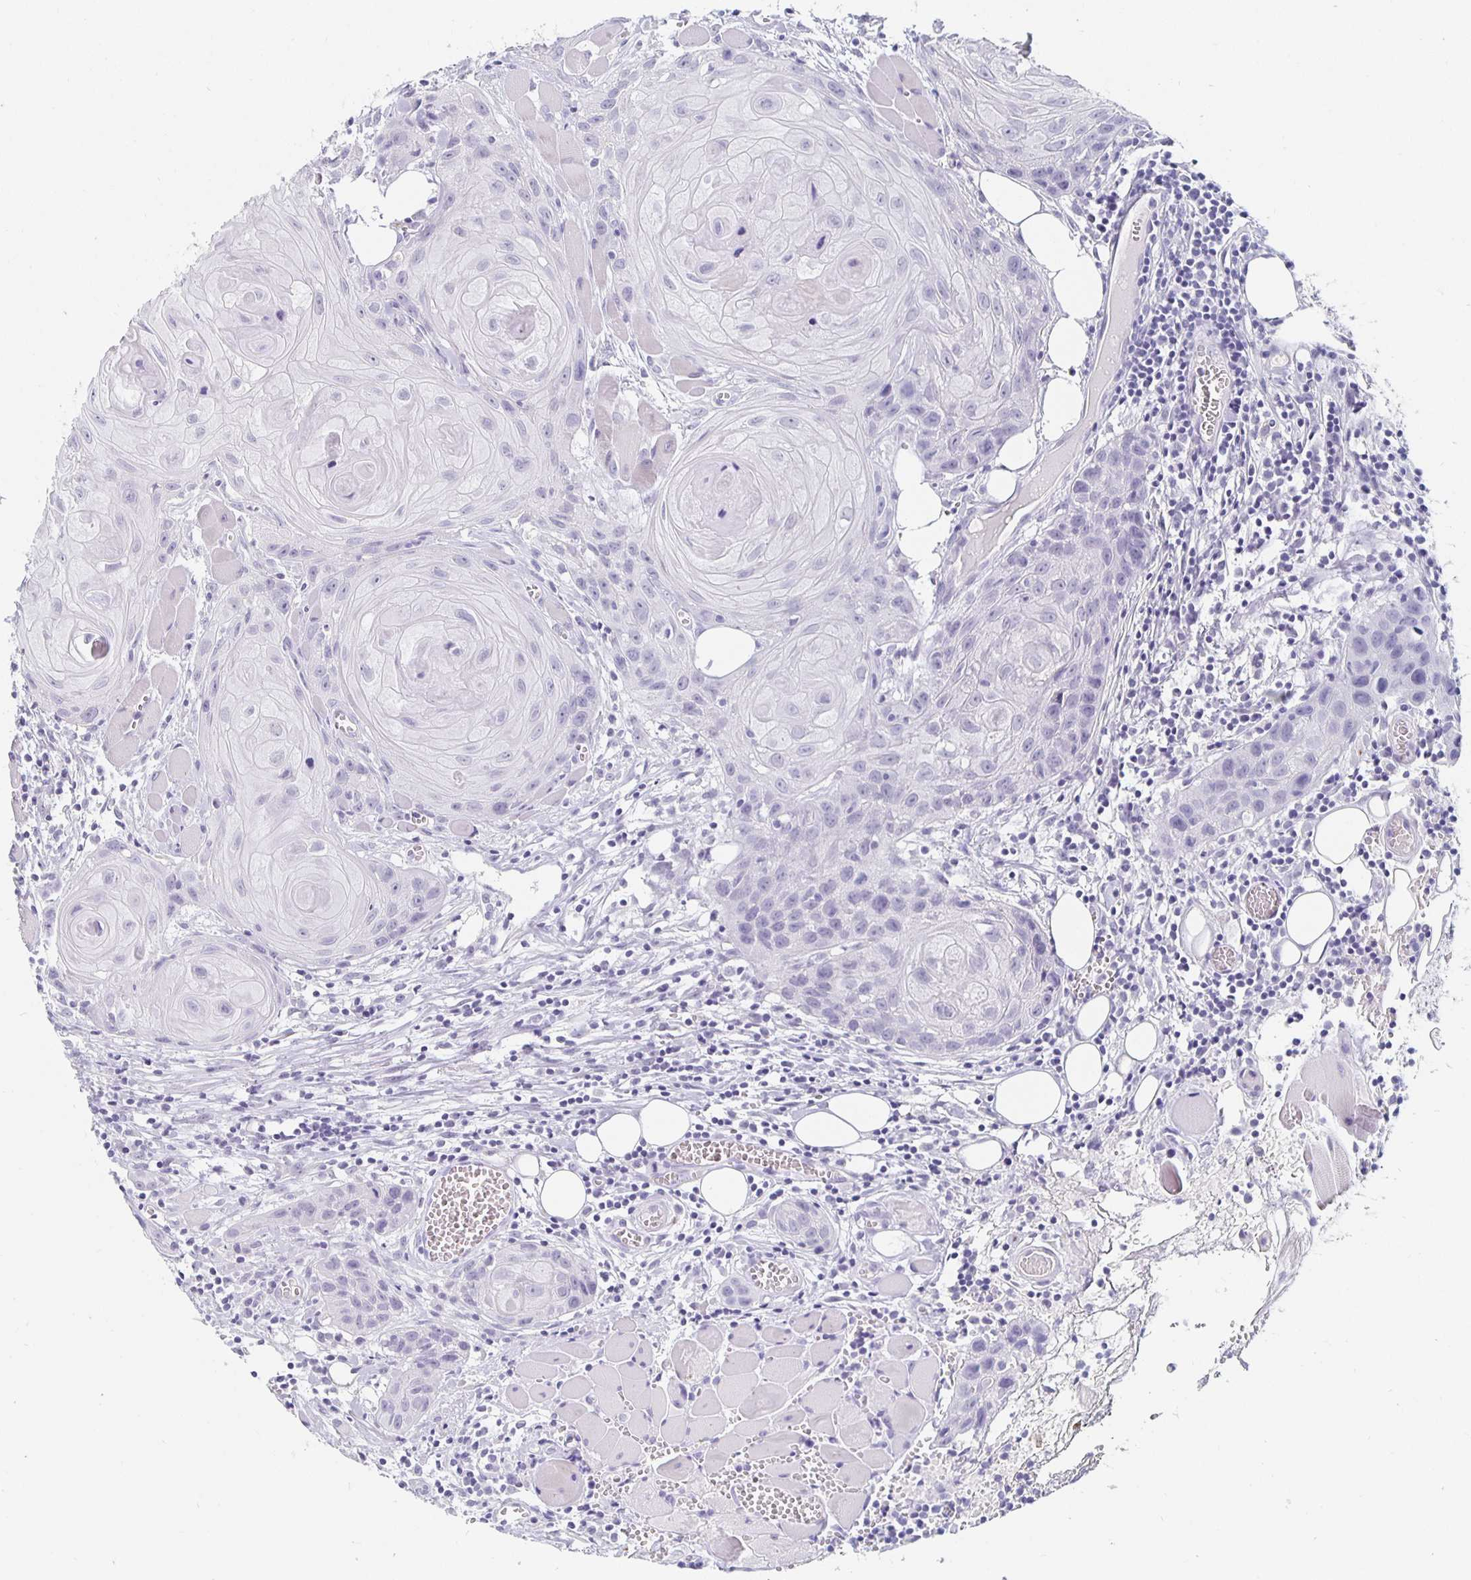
{"staining": {"intensity": "negative", "quantity": "none", "location": "none"}, "tissue": "head and neck cancer", "cell_type": "Tumor cells", "image_type": "cancer", "snomed": [{"axis": "morphology", "description": "Squamous cell carcinoma, NOS"}, {"axis": "topography", "description": "Oral tissue"}, {"axis": "topography", "description": "Head-Neck"}], "caption": "High magnification brightfield microscopy of head and neck squamous cell carcinoma stained with DAB (brown) and counterstained with hematoxylin (blue): tumor cells show no significant expression.", "gene": "KCNQ2", "patient": {"sex": "male", "age": 58}}